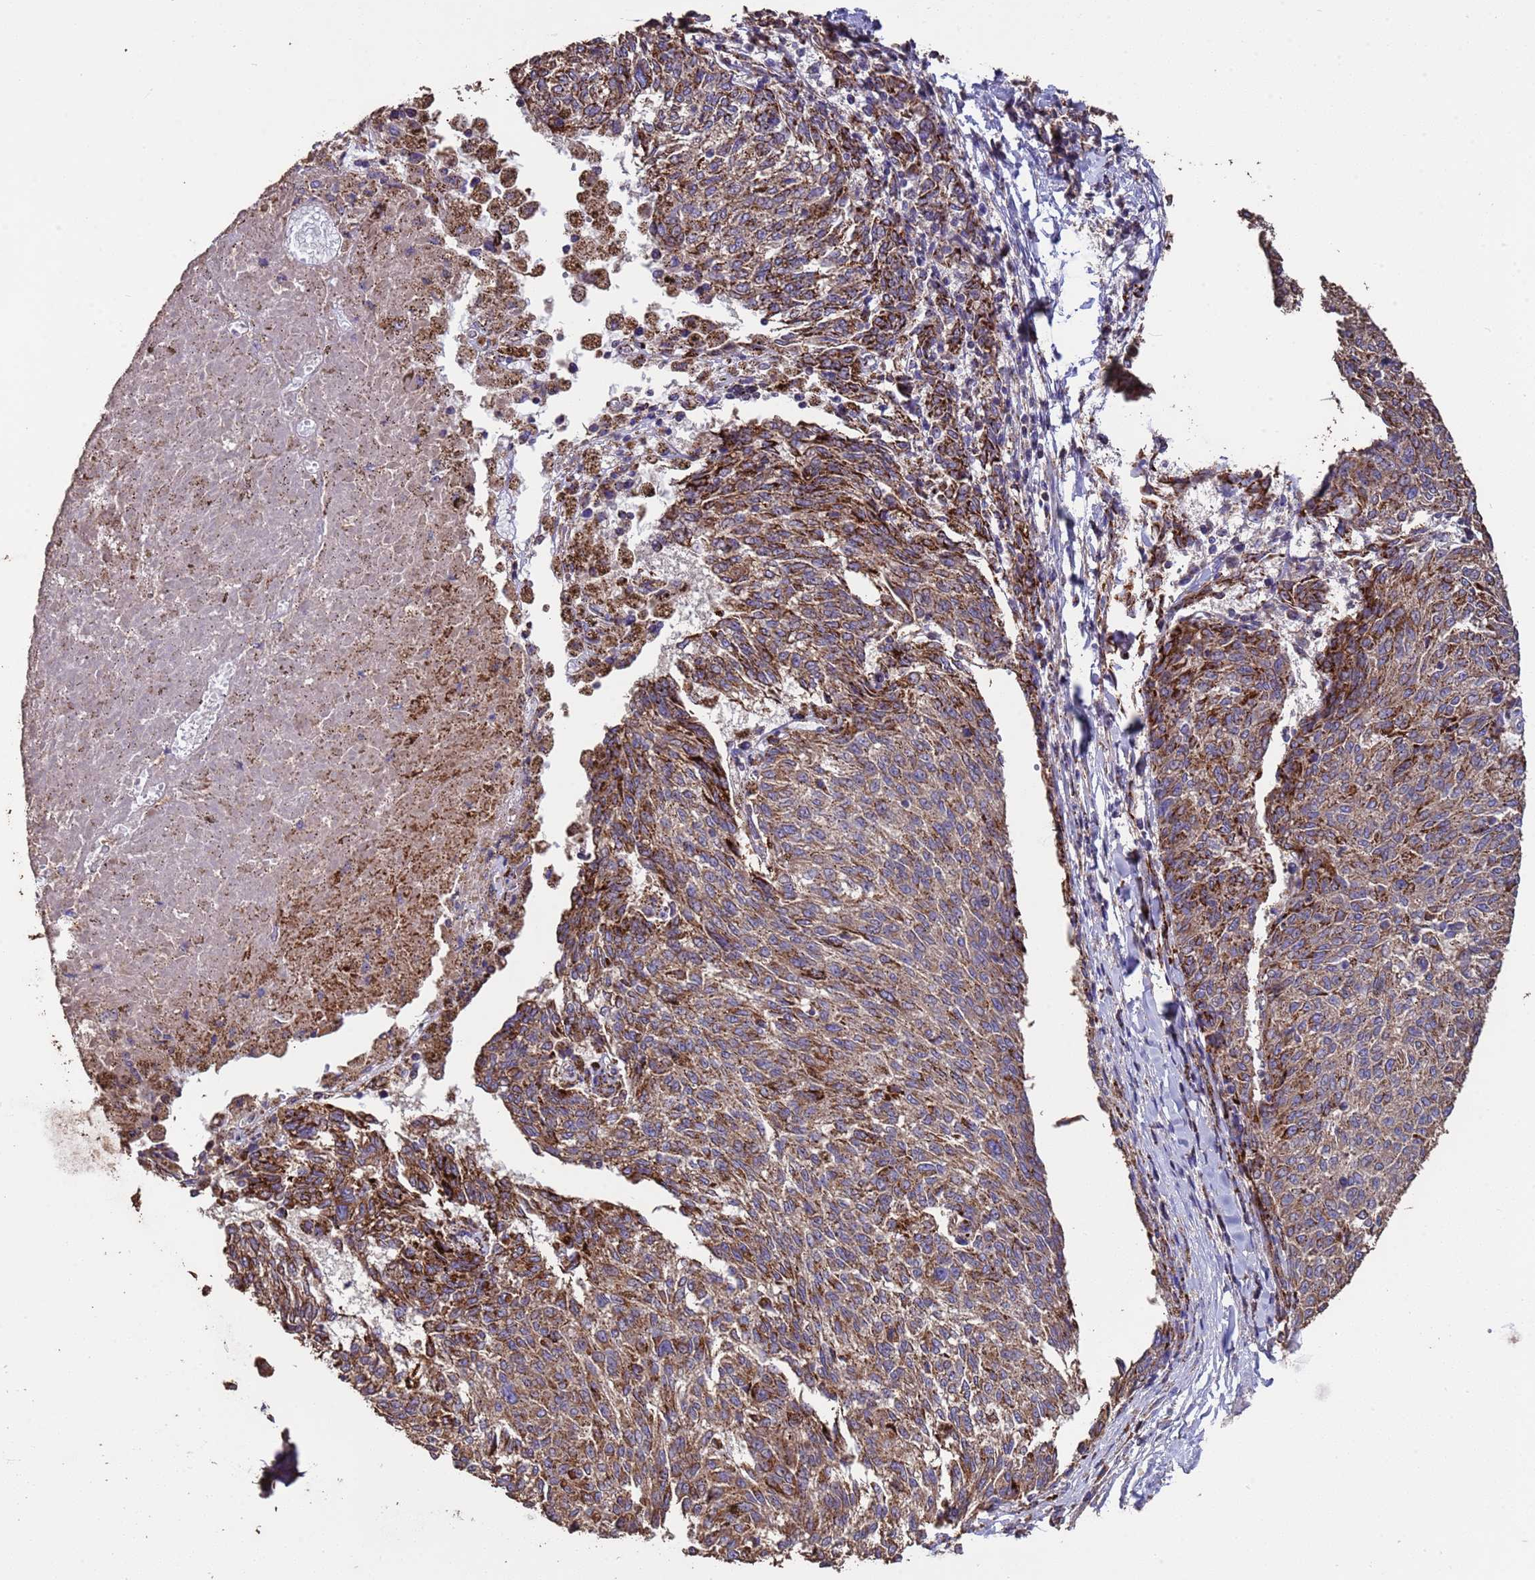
{"staining": {"intensity": "moderate", "quantity": ">75%", "location": "cytoplasmic/membranous"}, "tissue": "melanoma", "cell_type": "Tumor cells", "image_type": "cancer", "snomed": [{"axis": "morphology", "description": "Malignant melanoma, NOS"}, {"axis": "topography", "description": "Skin"}], "caption": "Malignant melanoma was stained to show a protein in brown. There is medium levels of moderate cytoplasmic/membranous expression in approximately >75% of tumor cells.", "gene": "ZNFX1", "patient": {"sex": "female", "age": 72}}